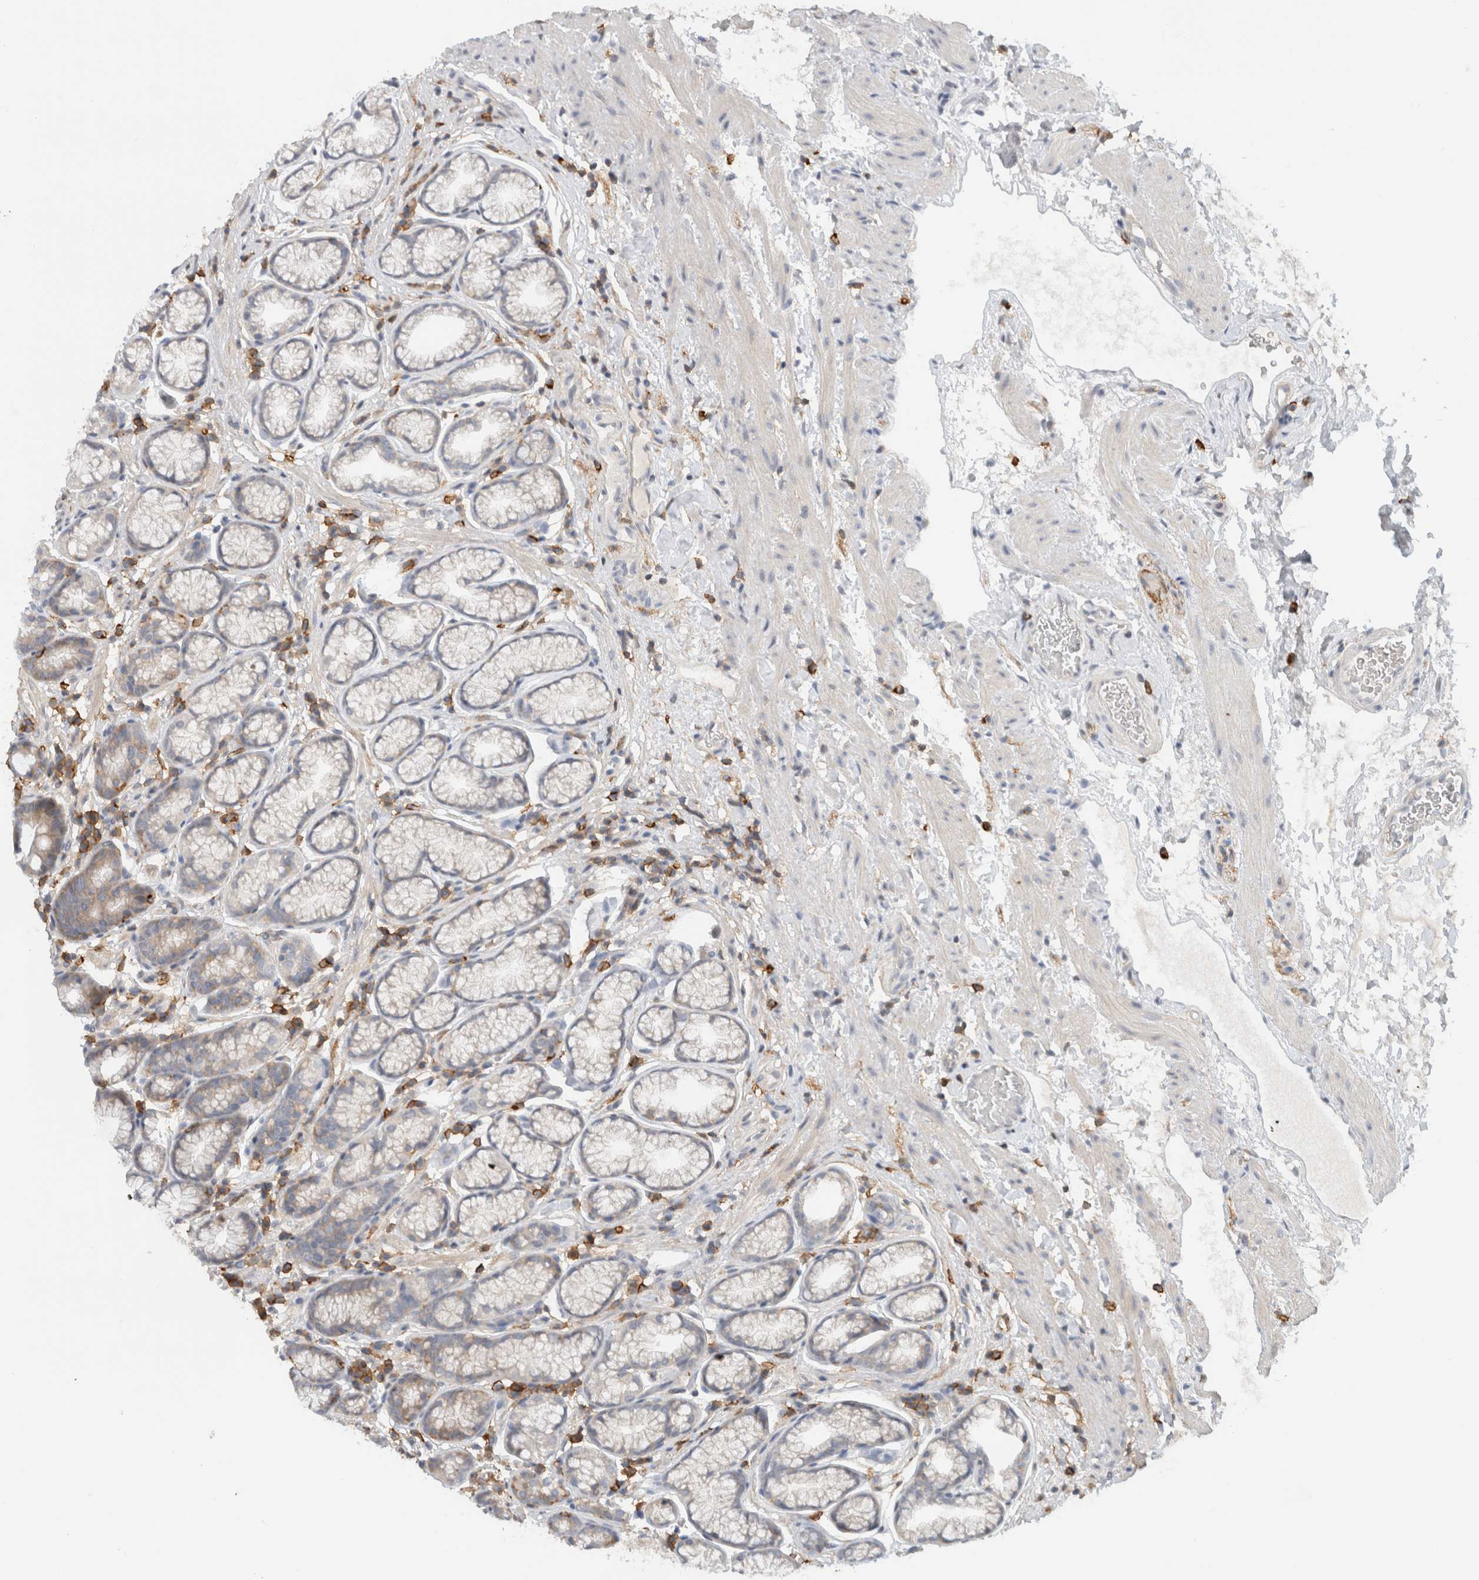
{"staining": {"intensity": "weak", "quantity": "<25%", "location": "cytoplasmic/membranous"}, "tissue": "stomach", "cell_type": "Glandular cells", "image_type": "normal", "snomed": [{"axis": "morphology", "description": "Normal tissue, NOS"}, {"axis": "topography", "description": "Stomach"}], "caption": "An image of stomach stained for a protein reveals no brown staining in glandular cells. The staining was performed using DAB (3,3'-diaminobenzidine) to visualize the protein expression in brown, while the nuclei were stained in blue with hematoxylin (Magnification: 20x).", "gene": "ERCC6L2", "patient": {"sex": "male", "age": 42}}